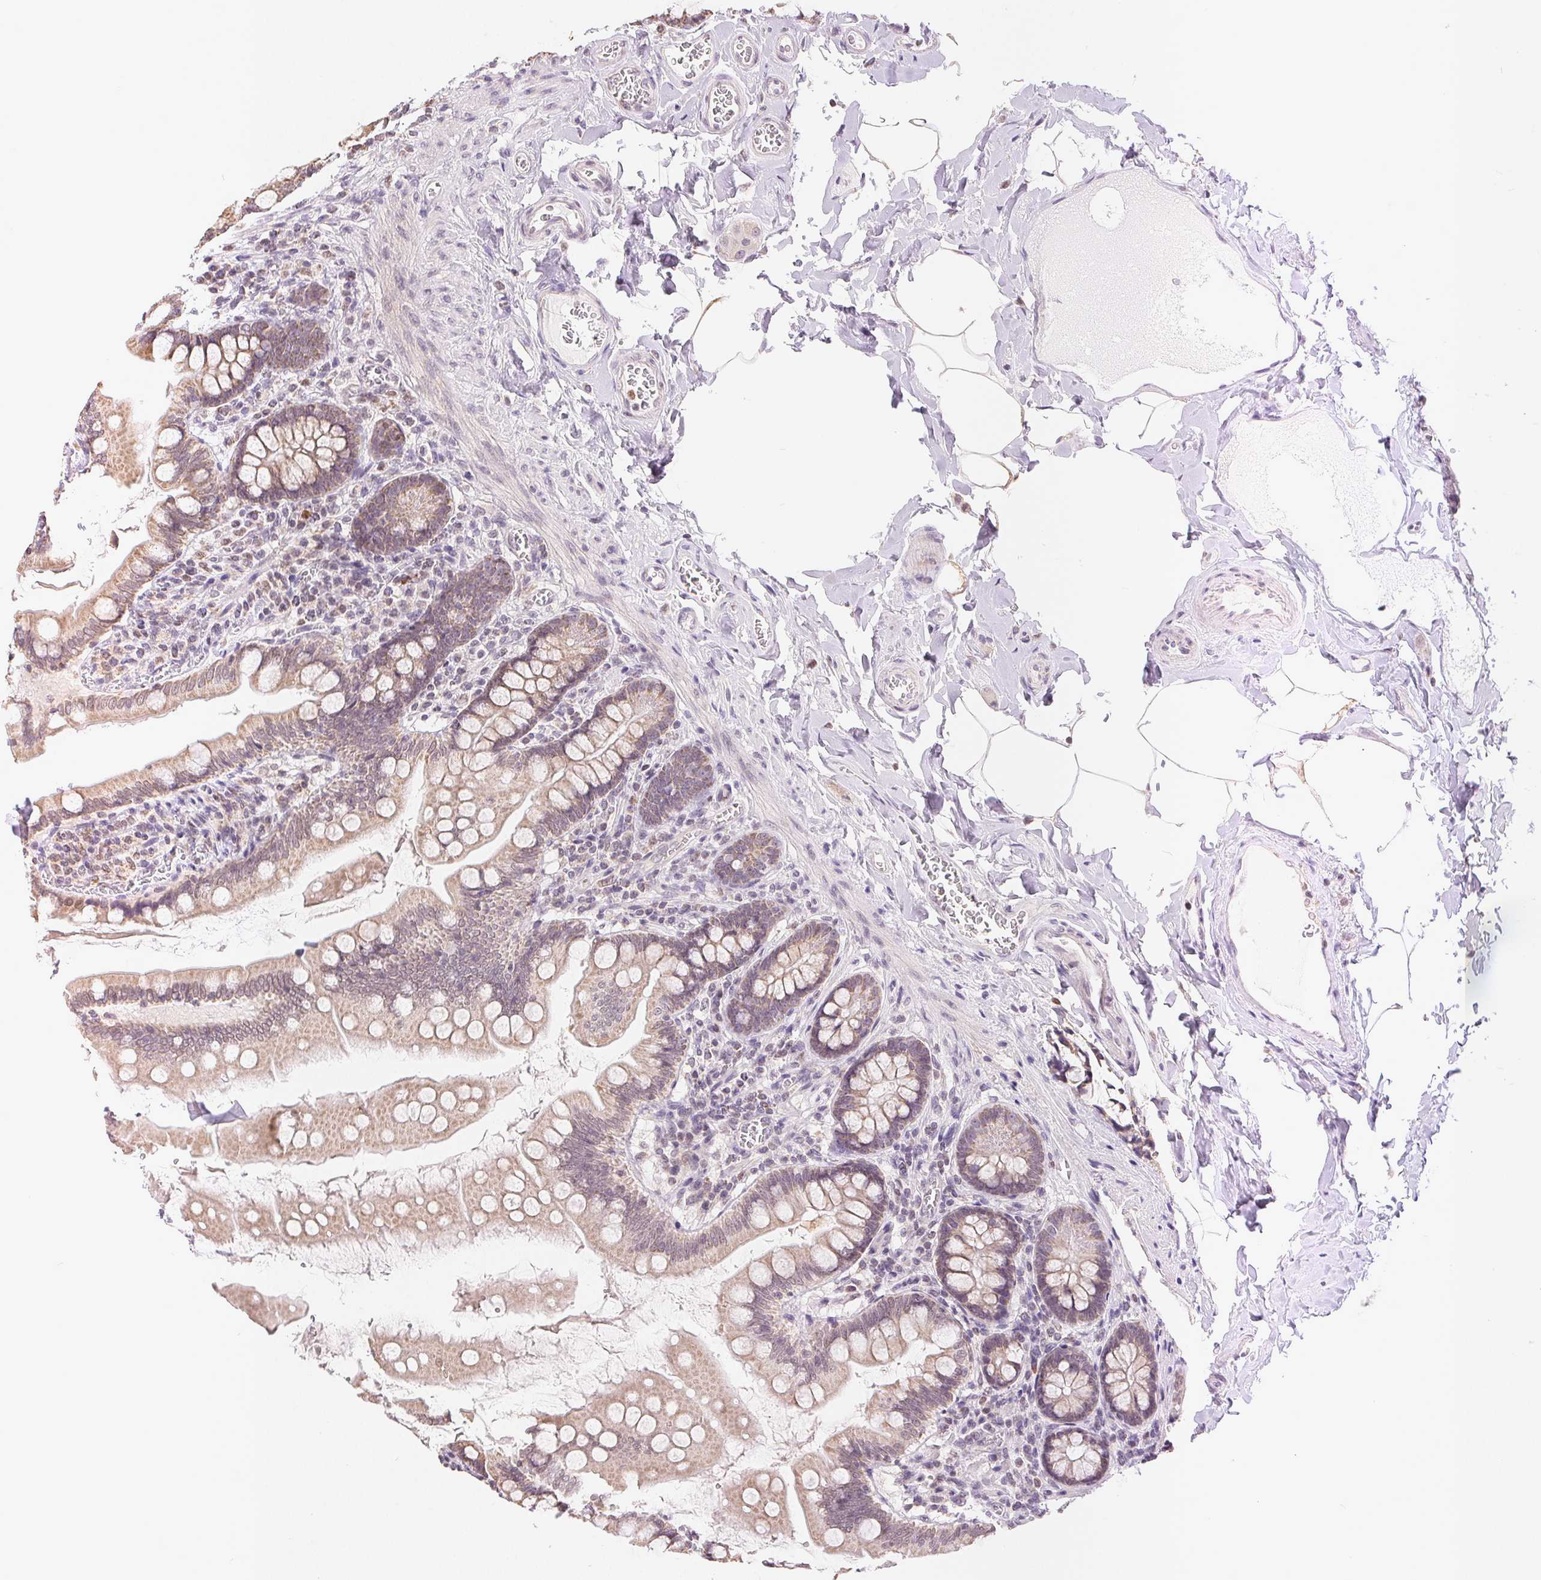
{"staining": {"intensity": "weak", "quantity": "25%-75%", "location": "cytoplasmic/membranous"}, "tissue": "small intestine", "cell_type": "Glandular cells", "image_type": "normal", "snomed": [{"axis": "morphology", "description": "Normal tissue, NOS"}, {"axis": "topography", "description": "Small intestine"}], "caption": "The immunohistochemical stain highlights weak cytoplasmic/membranous staining in glandular cells of normal small intestine.", "gene": "POU2F2", "patient": {"sex": "female", "age": 56}}